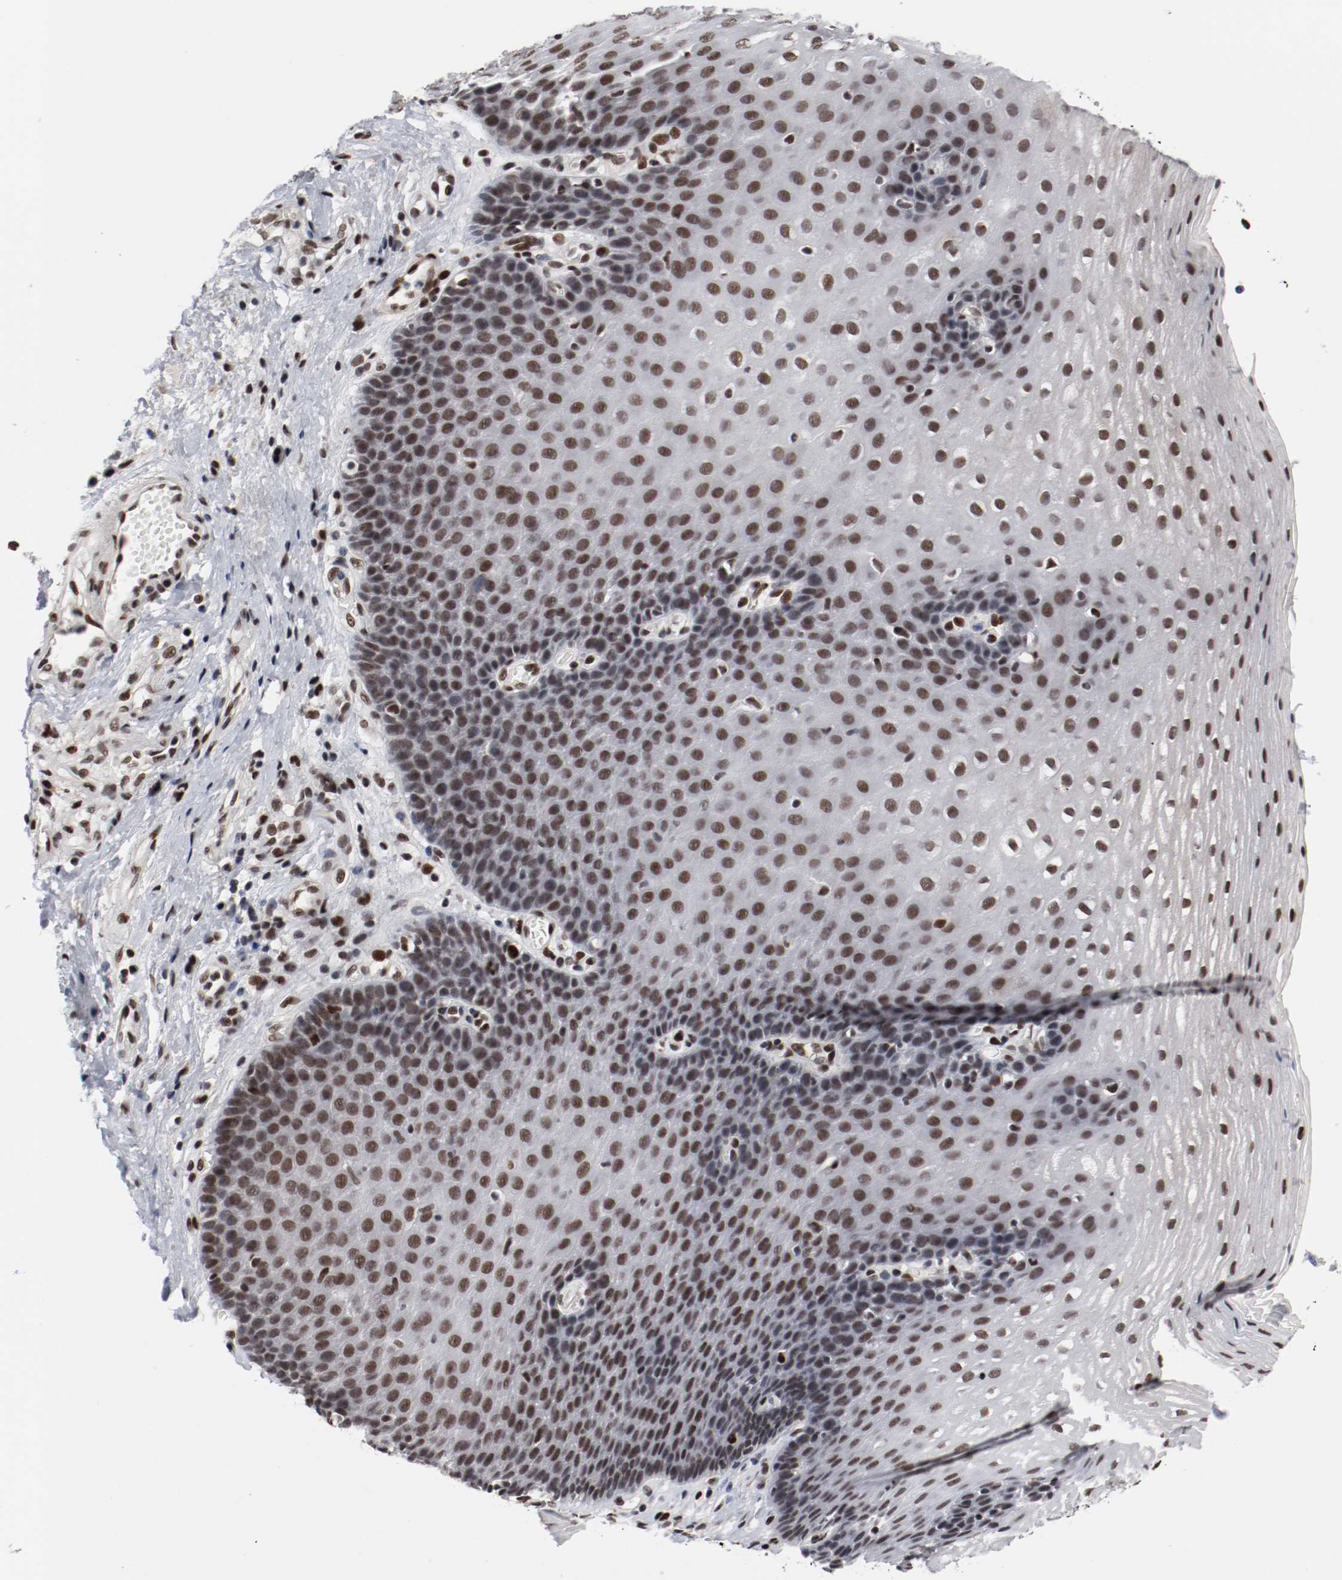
{"staining": {"intensity": "strong", "quantity": ">75%", "location": "nuclear"}, "tissue": "esophagus", "cell_type": "Squamous epithelial cells", "image_type": "normal", "snomed": [{"axis": "morphology", "description": "Normal tissue, NOS"}, {"axis": "topography", "description": "Esophagus"}], "caption": "Immunohistochemistry of normal human esophagus shows high levels of strong nuclear expression in about >75% of squamous epithelial cells.", "gene": "MEF2D", "patient": {"sex": "male", "age": 48}}